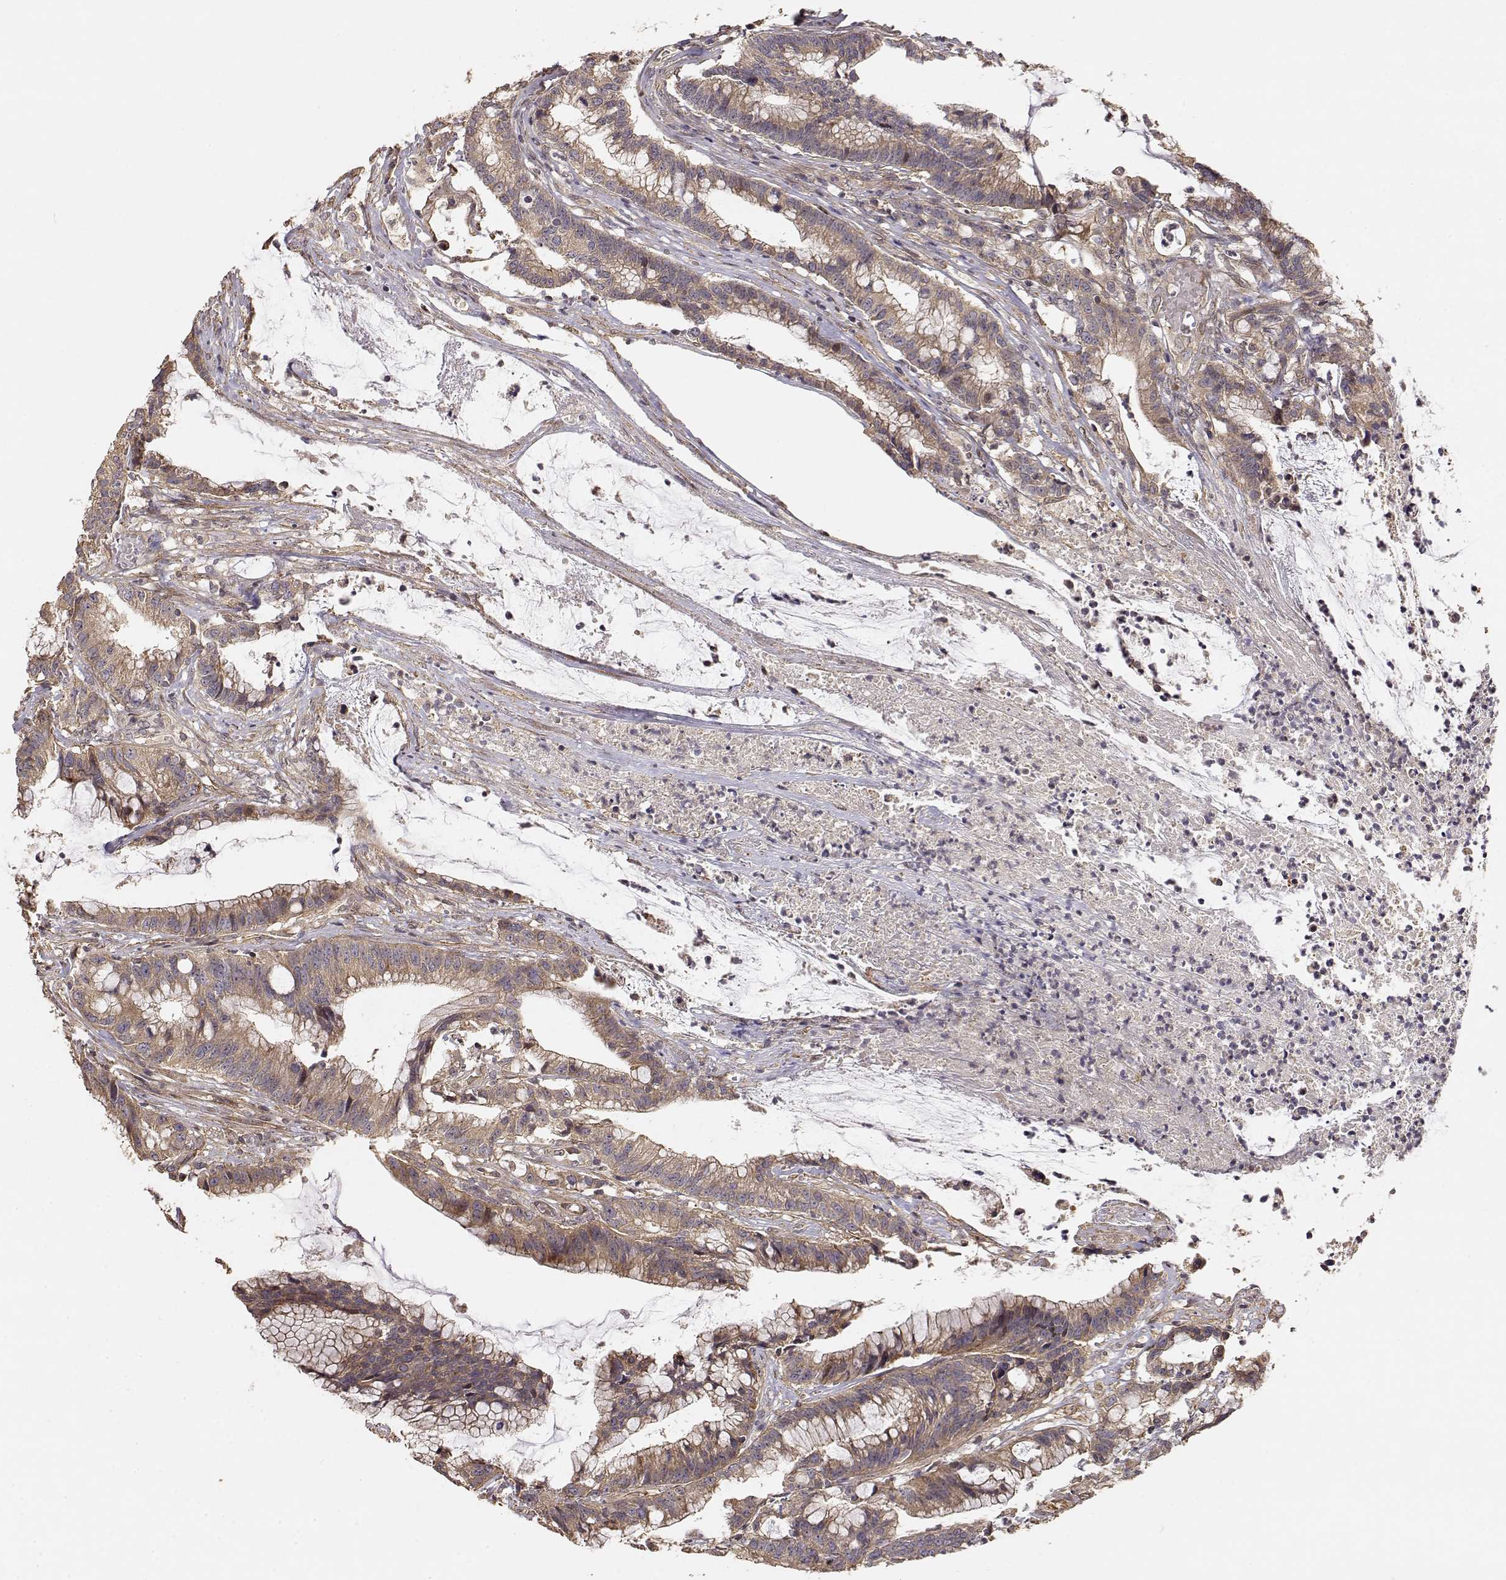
{"staining": {"intensity": "moderate", "quantity": "25%-75%", "location": "cytoplasmic/membranous"}, "tissue": "colorectal cancer", "cell_type": "Tumor cells", "image_type": "cancer", "snomed": [{"axis": "morphology", "description": "Adenocarcinoma, NOS"}, {"axis": "topography", "description": "Colon"}], "caption": "Moderate cytoplasmic/membranous staining is appreciated in about 25%-75% of tumor cells in adenocarcinoma (colorectal). Nuclei are stained in blue.", "gene": "PICK1", "patient": {"sex": "female", "age": 78}}